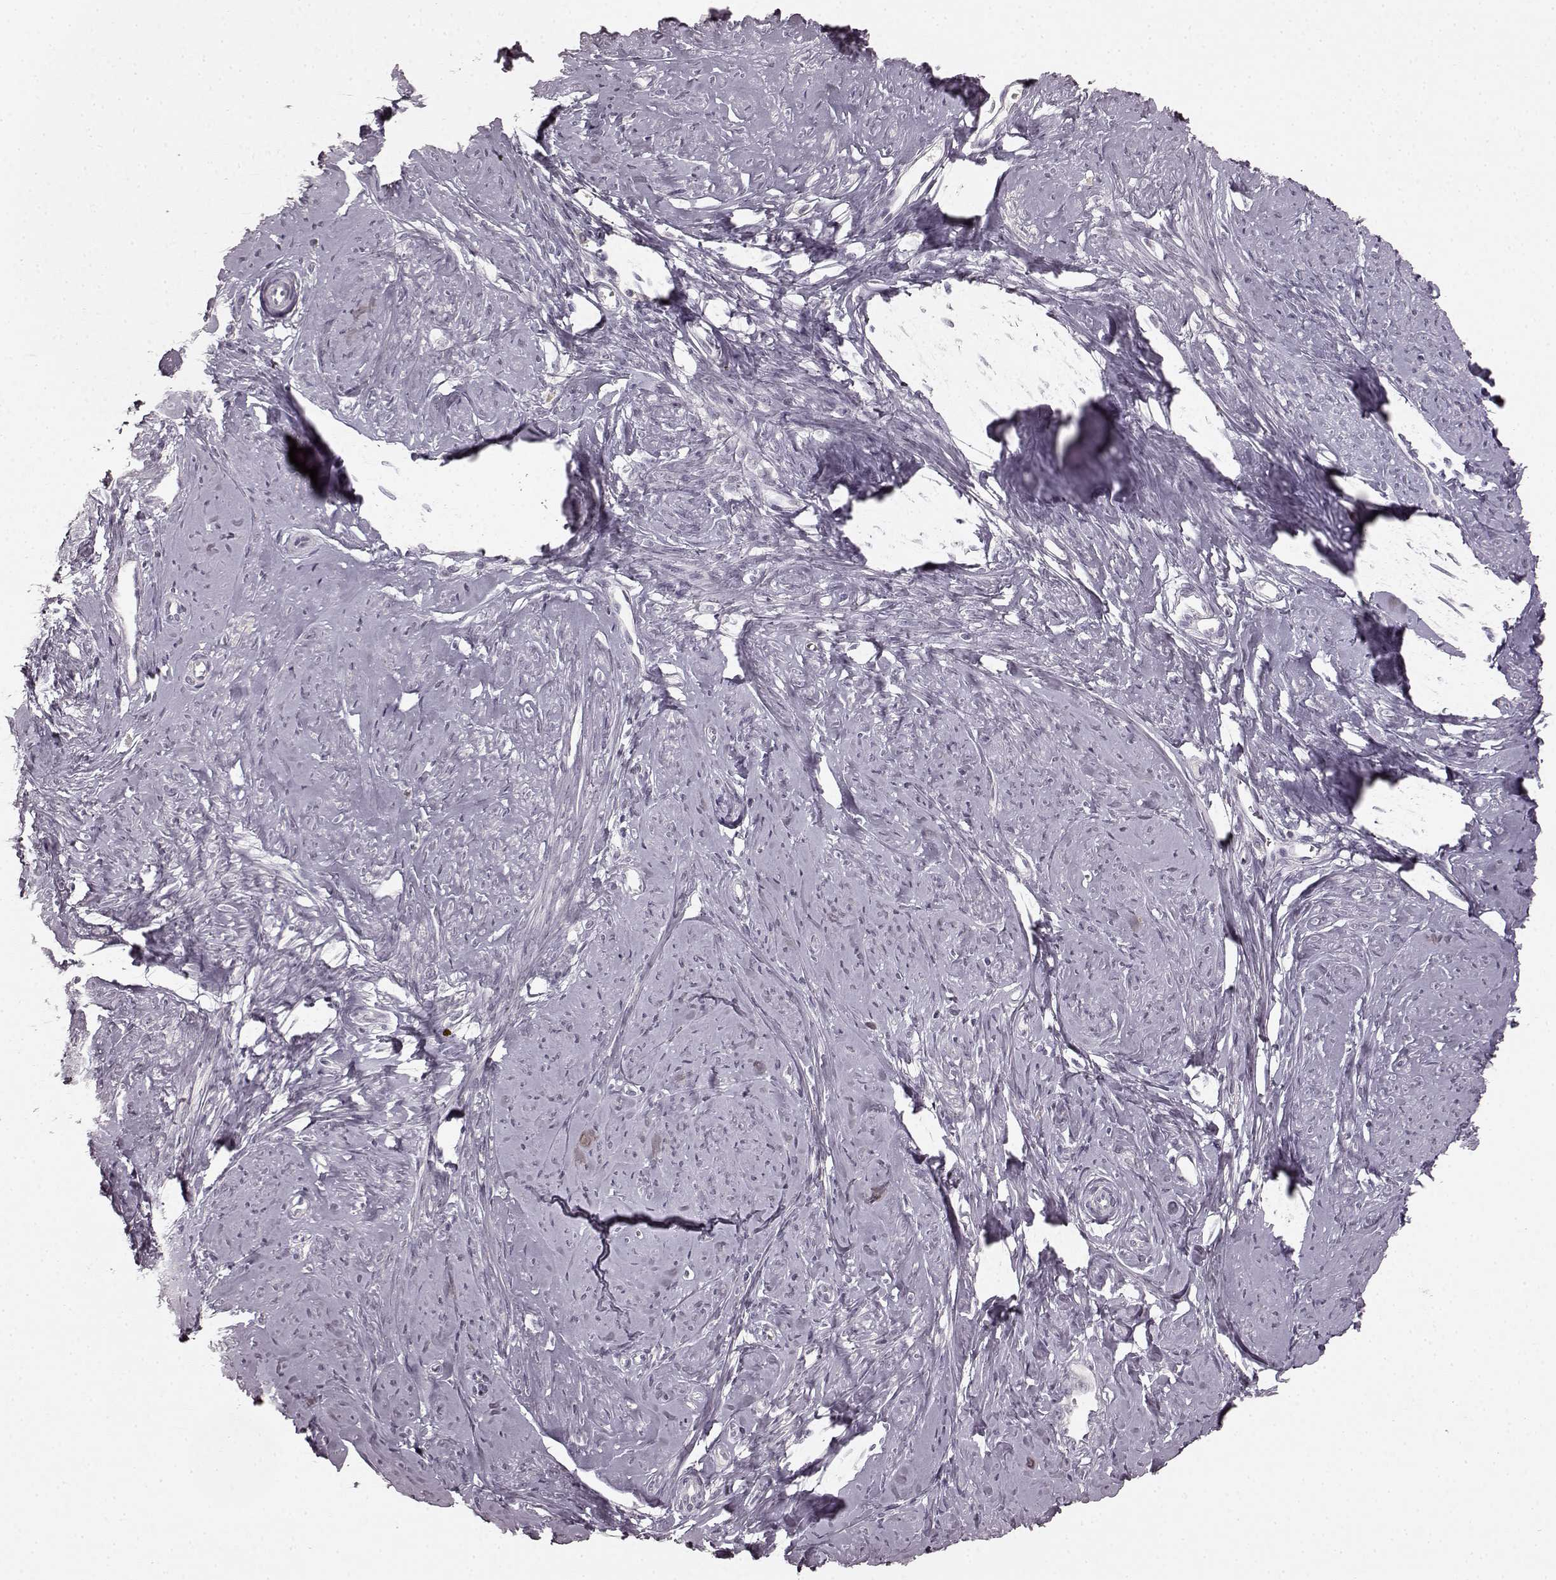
{"staining": {"intensity": "negative", "quantity": "none", "location": "none"}, "tissue": "smooth muscle", "cell_type": "Smooth muscle cells", "image_type": "normal", "snomed": [{"axis": "morphology", "description": "Normal tissue, NOS"}, {"axis": "topography", "description": "Smooth muscle"}], "caption": "Human smooth muscle stained for a protein using immunohistochemistry (IHC) displays no expression in smooth muscle cells.", "gene": "CCNA2", "patient": {"sex": "female", "age": 48}}